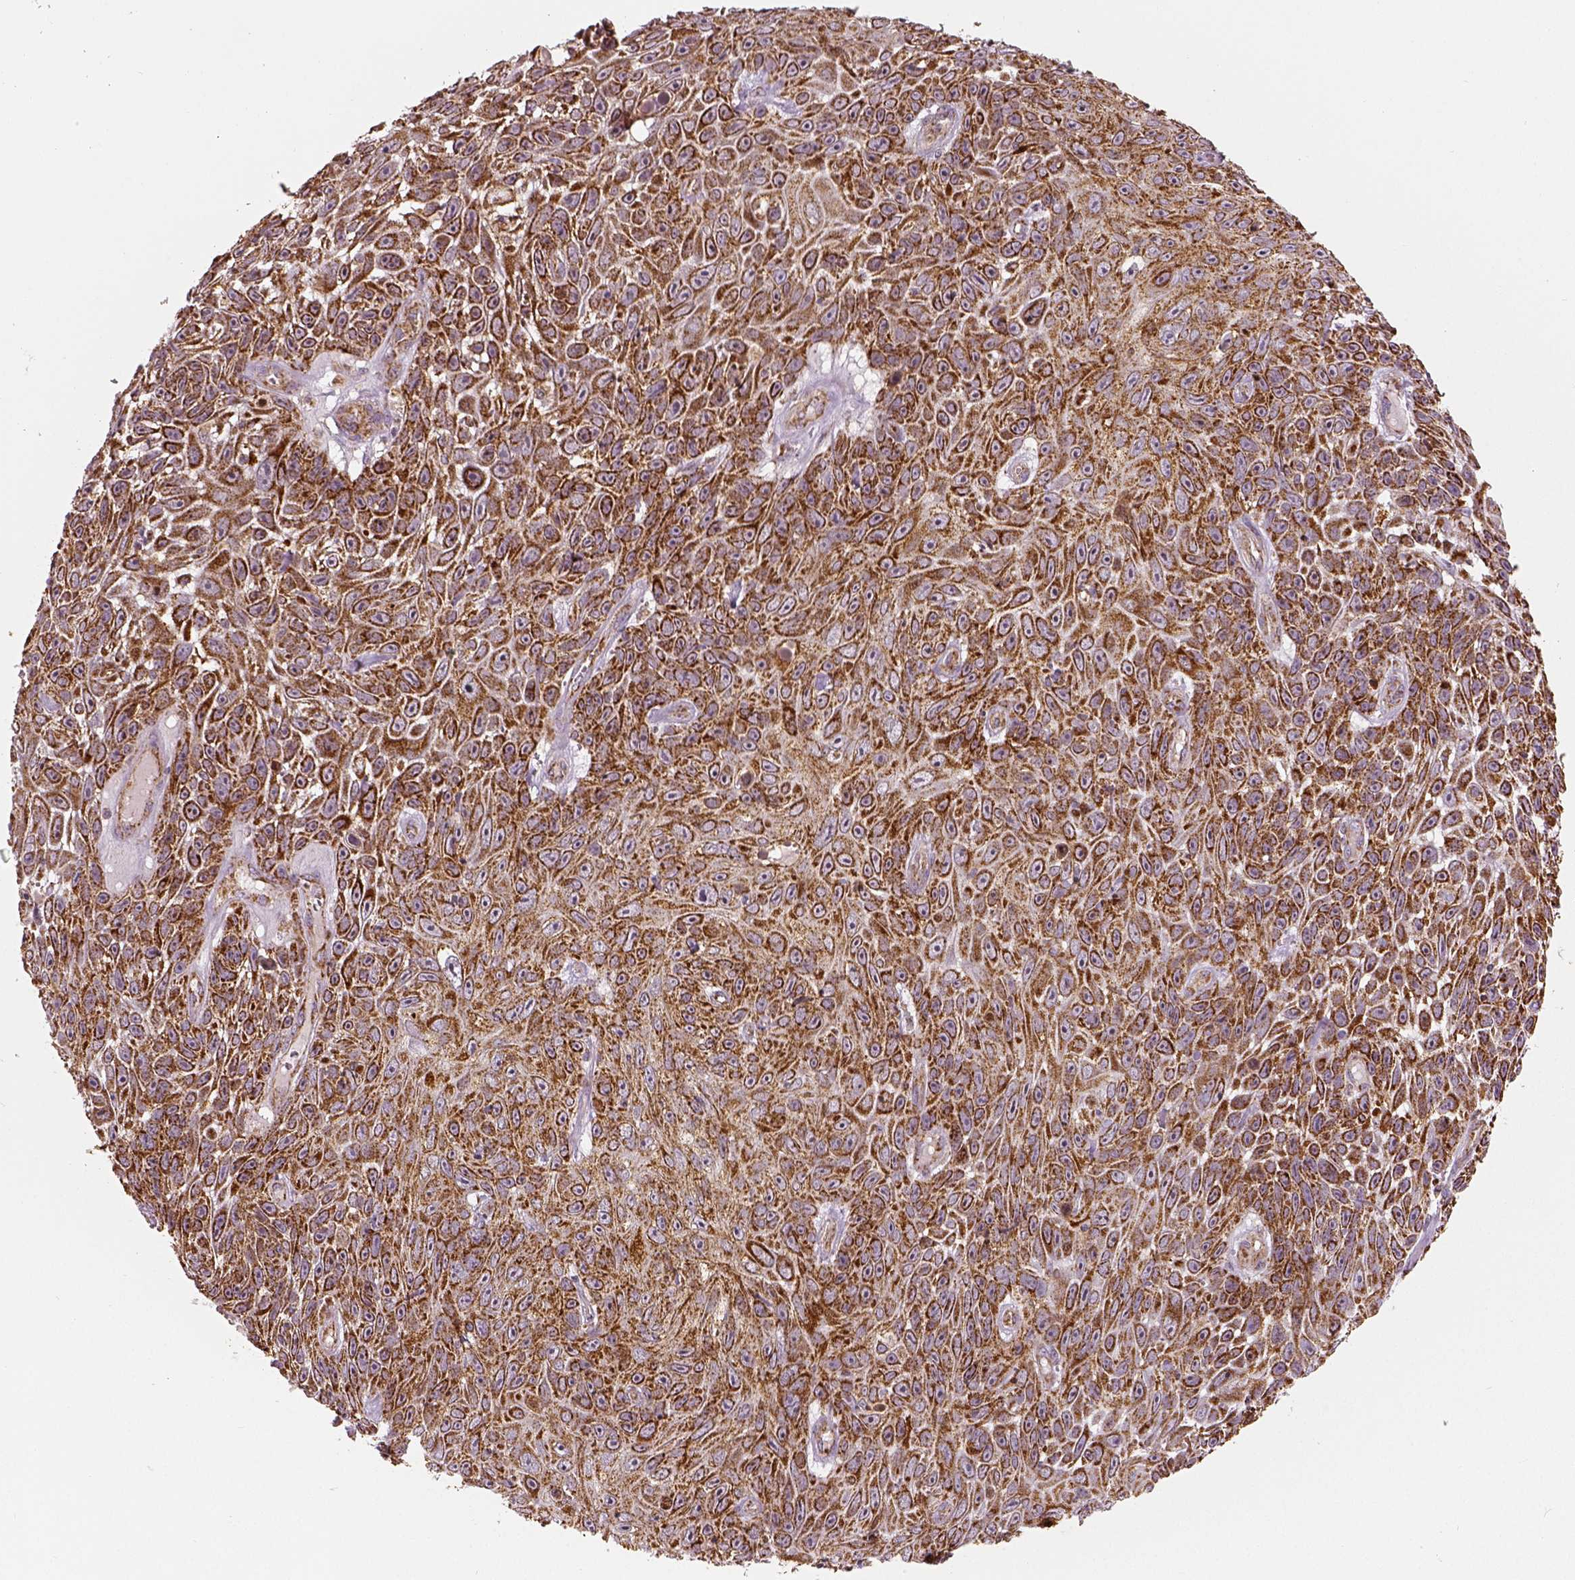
{"staining": {"intensity": "strong", "quantity": ">75%", "location": "cytoplasmic/membranous"}, "tissue": "skin cancer", "cell_type": "Tumor cells", "image_type": "cancer", "snomed": [{"axis": "morphology", "description": "Squamous cell carcinoma, NOS"}, {"axis": "topography", "description": "Skin"}], "caption": "Skin cancer (squamous cell carcinoma) tissue reveals strong cytoplasmic/membranous positivity in about >75% of tumor cells", "gene": "PGAM5", "patient": {"sex": "male", "age": 82}}